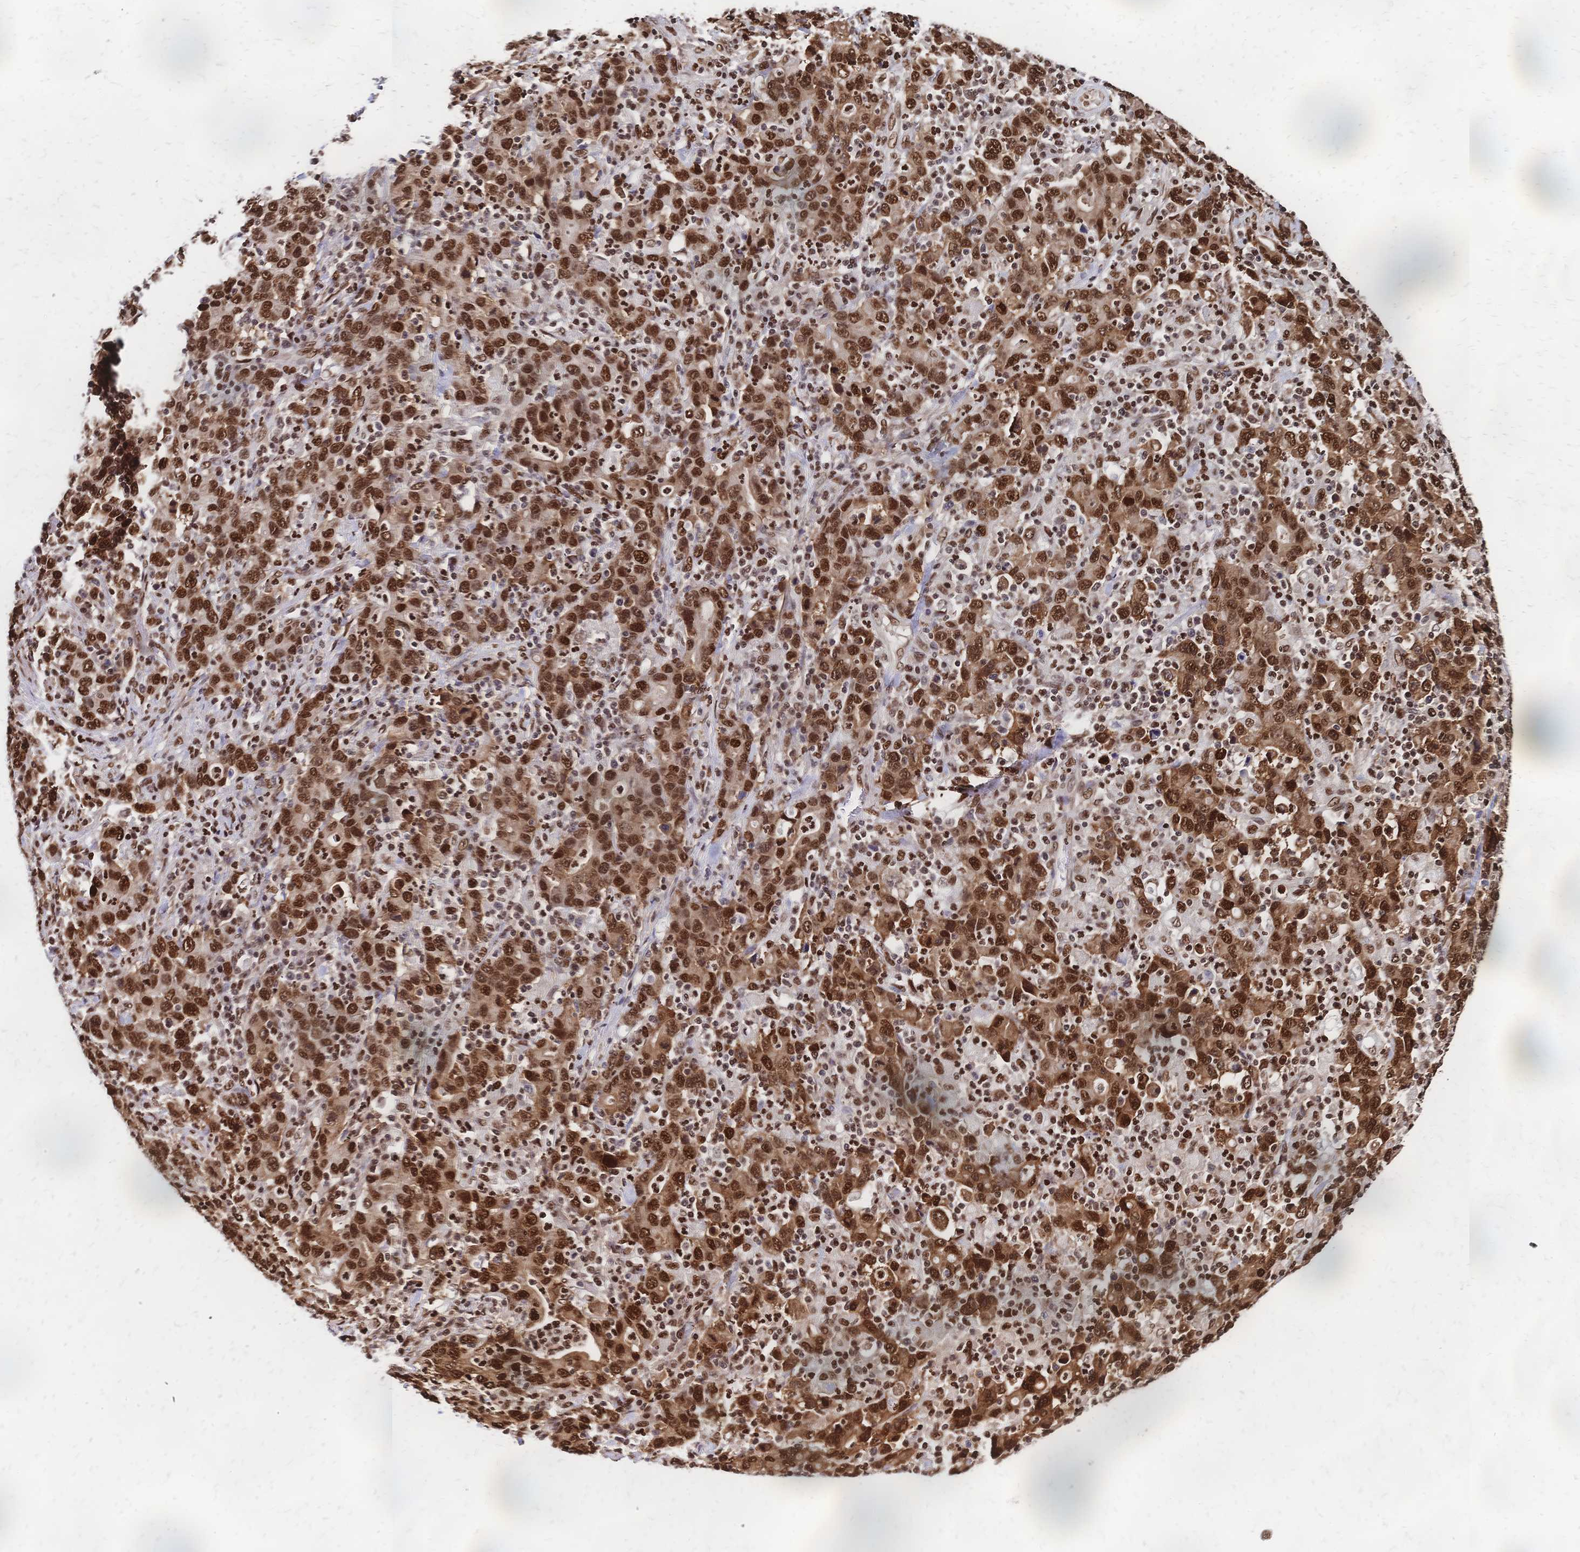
{"staining": {"intensity": "strong", "quantity": ">75%", "location": "nuclear"}, "tissue": "stomach cancer", "cell_type": "Tumor cells", "image_type": "cancer", "snomed": [{"axis": "morphology", "description": "Adenocarcinoma, NOS"}, {"axis": "topography", "description": "Stomach, upper"}], "caption": "A high amount of strong nuclear expression is appreciated in about >75% of tumor cells in adenocarcinoma (stomach) tissue. (brown staining indicates protein expression, while blue staining denotes nuclei).", "gene": "HDGF", "patient": {"sex": "male", "age": 69}}